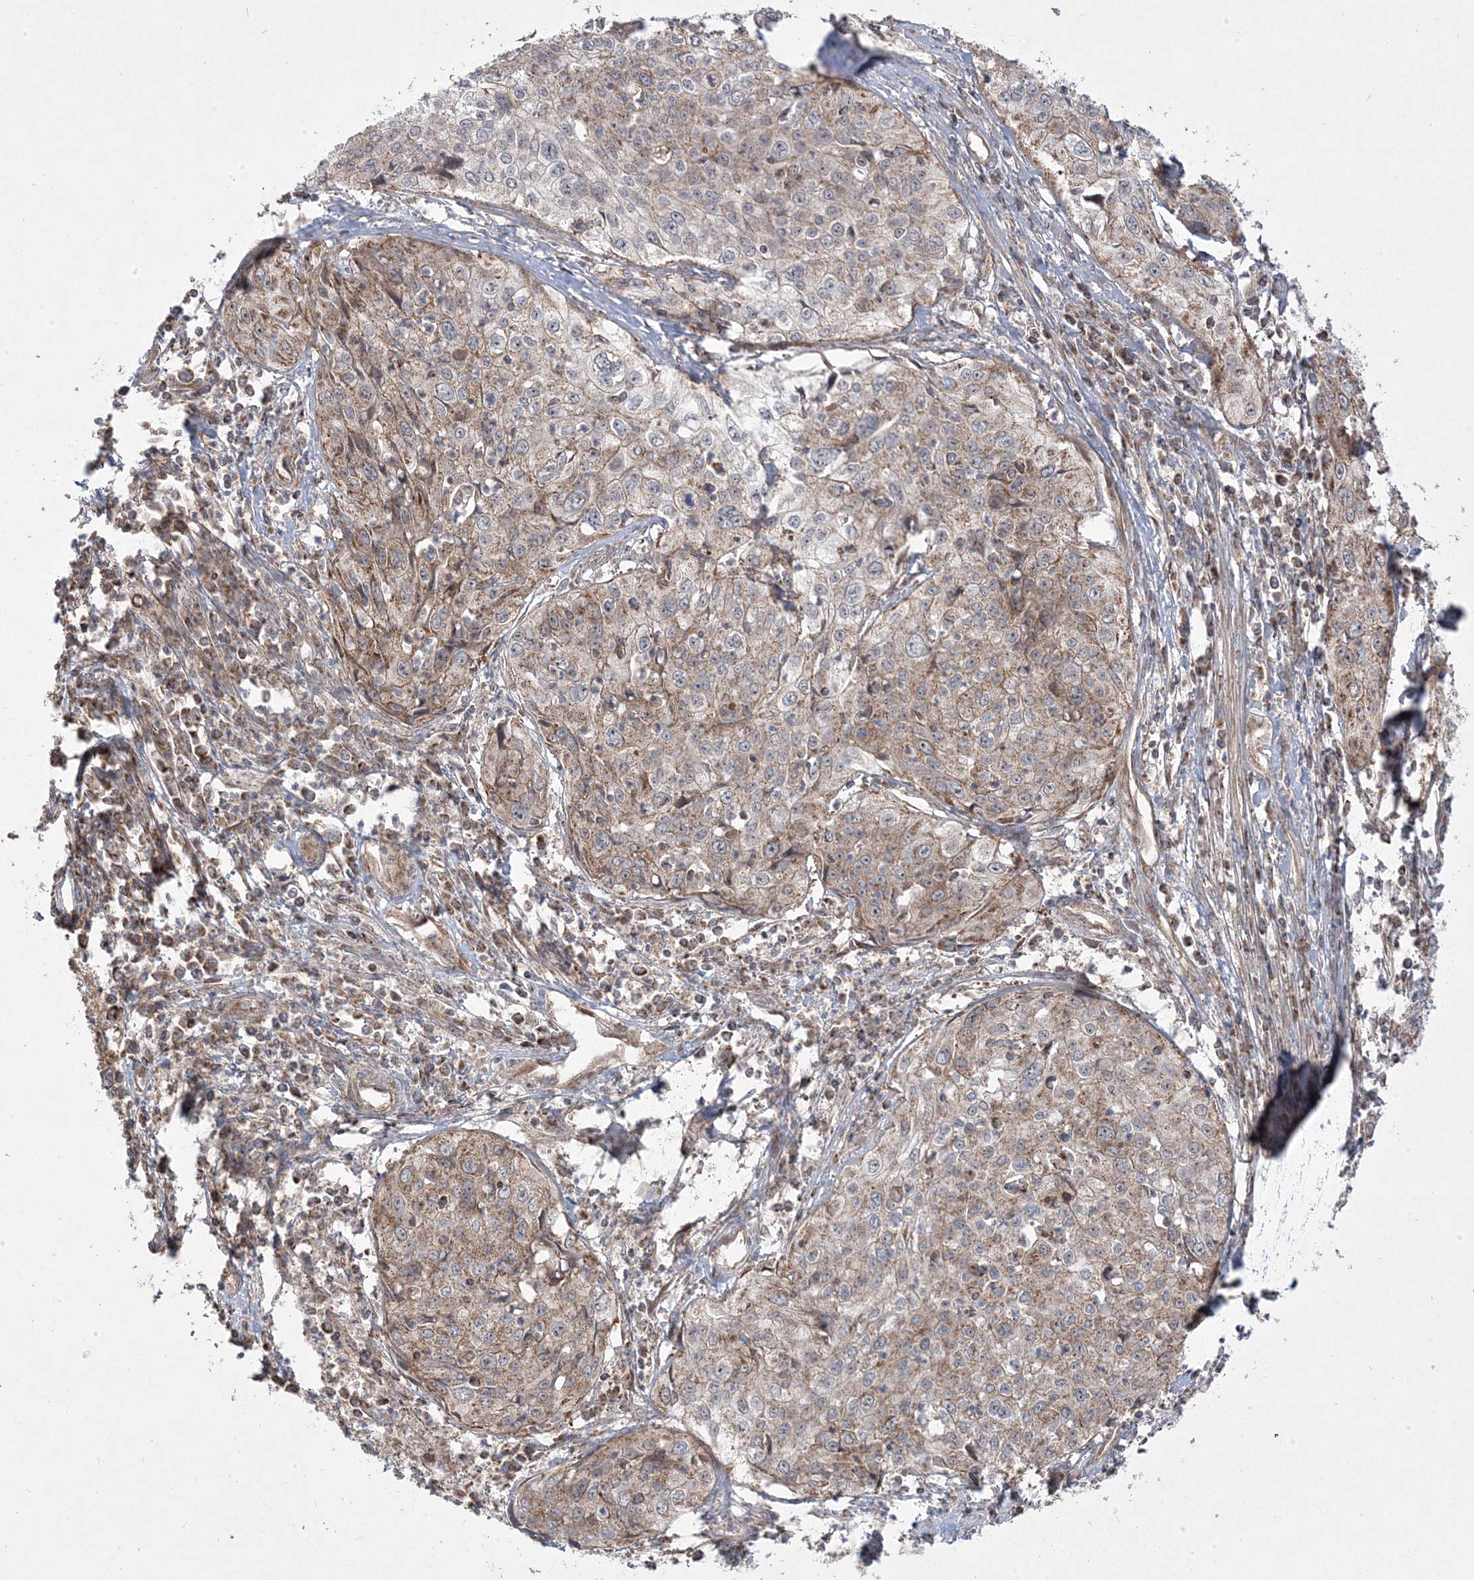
{"staining": {"intensity": "weak", "quantity": ">75%", "location": "cytoplasmic/membranous"}, "tissue": "cervical cancer", "cell_type": "Tumor cells", "image_type": "cancer", "snomed": [{"axis": "morphology", "description": "Squamous cell carcinoma, NOS"}, {"axis": "topography", "description": "Cervix"}], "caption": "Human cervical cancer (squamous cell carcinoma) stained with a brown dye displays weak cytoplasmic/membranous positive expression in about >75% of tumor cells.", "gene": "CLUAP1", "patient": {"sex": "female", "age": 31}}